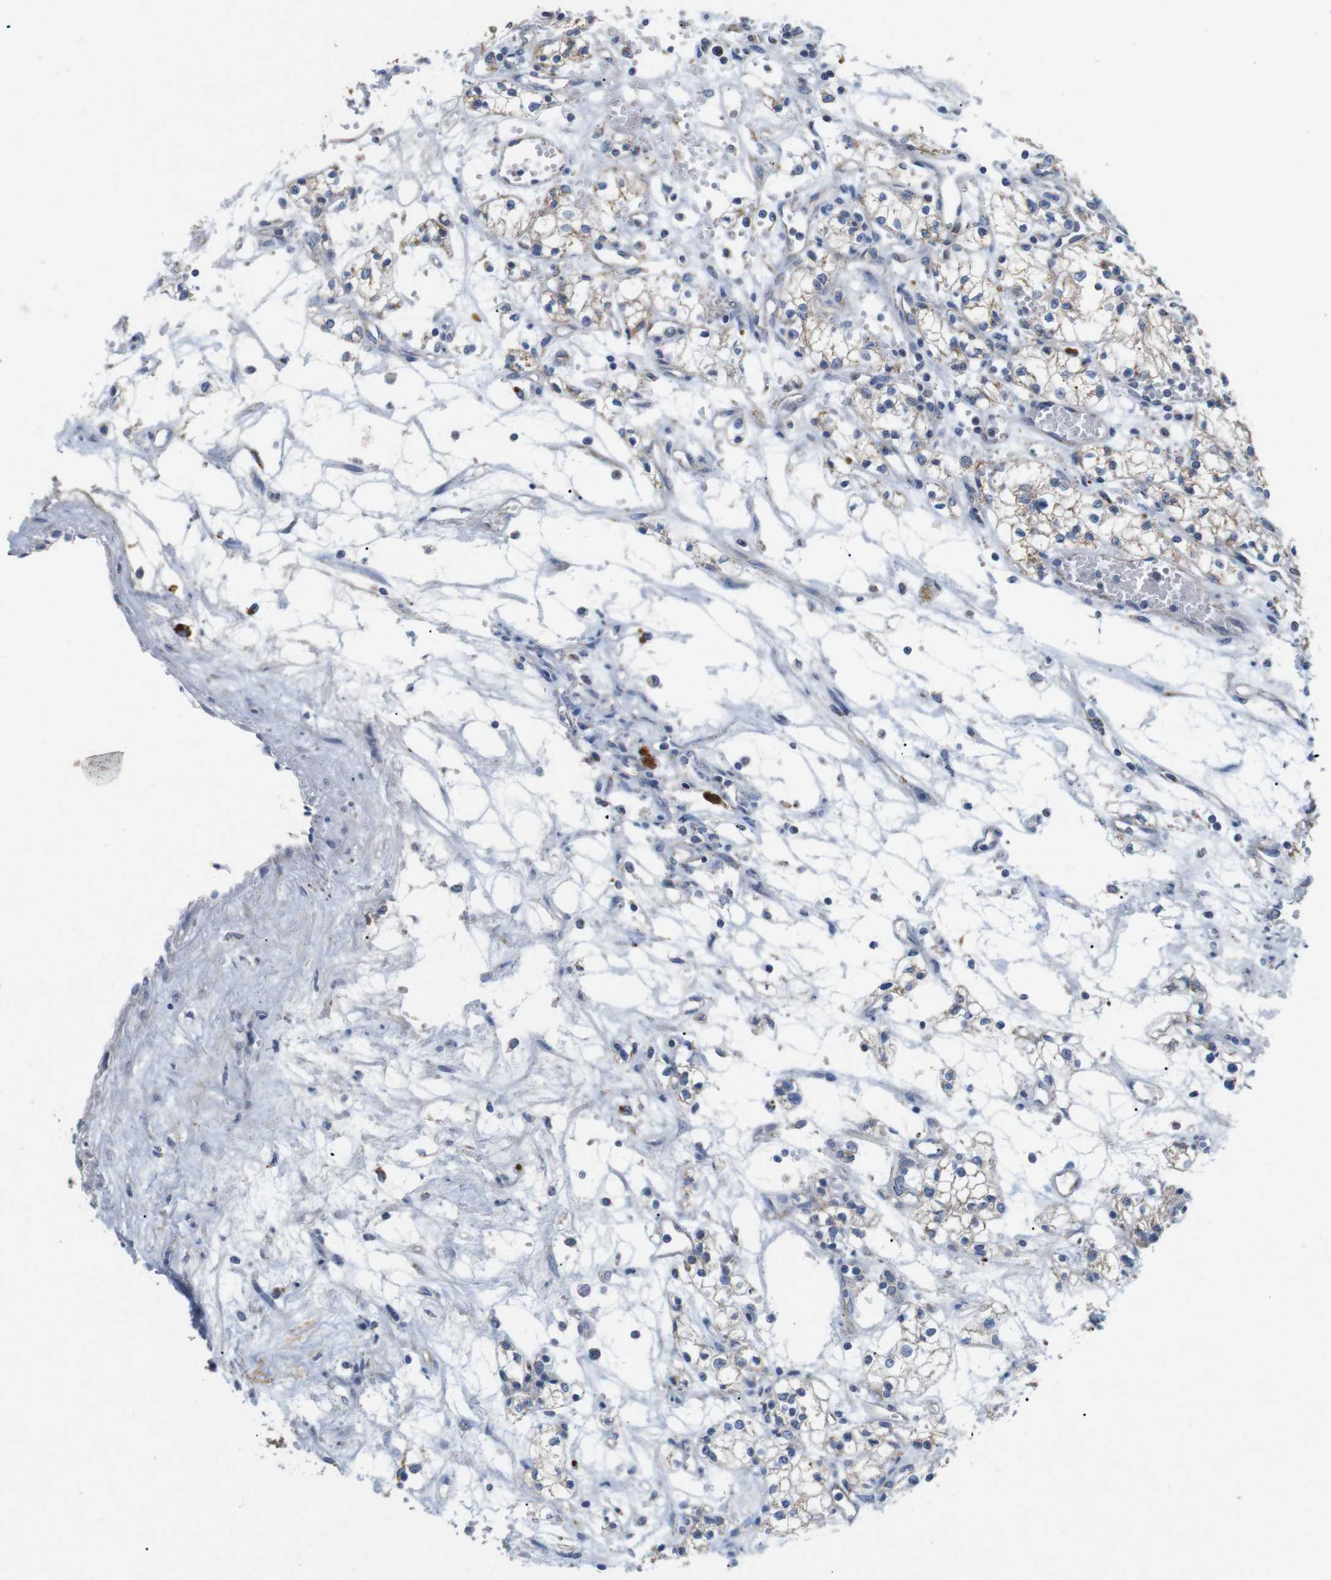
{"staining": {"intensity": "weak", "quantity": ">75%", "location": "cytoplasmic/membranous"}, "tissue": "renal cancer", "cell_type": "Tumor cells", "image_type": "cancer", "snomed": [{"axis": "morphology", "description": "Normal tissue, NOS"}, {"axis": "morphology", "description": "Adenocarcinoma, NOS"}, {"axis": "topography", "description": "Kidney"}], "caption": "This image reveals immunohistochemistry staining of renal cancer (adenocarcinoma), with low weak cytoplasmic/membranous positivity in approximately >75% of tumor cells.", "gene": "F2RL1", "patient": {"sex": "male", "age": 59}}